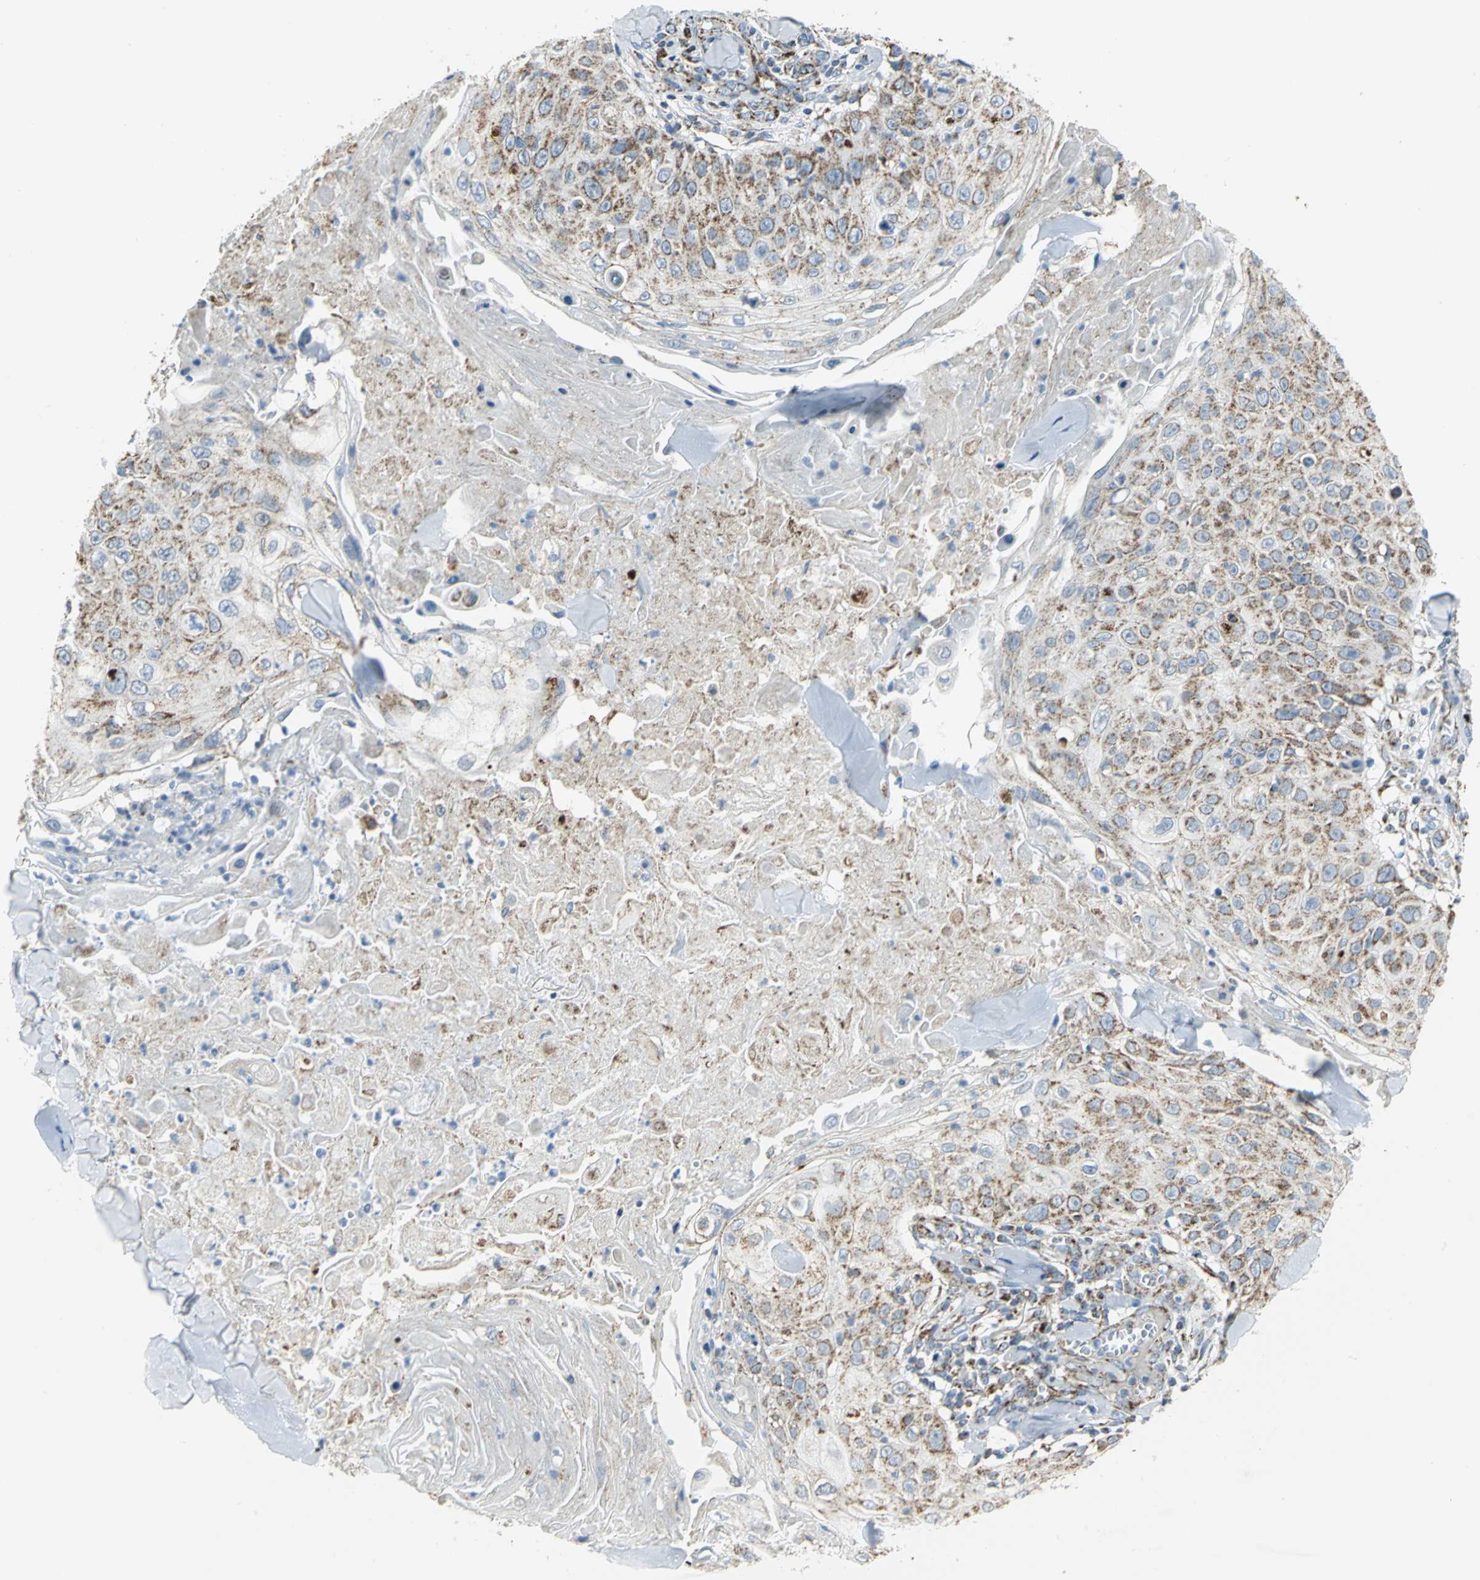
{"staining": {"intensity": "moderate", "quantity": "25%-75%", "location": "cytoplasmic/membranous"}, "tissue": "skin cancer", "cell_type": "Tumor cells", "image_type": "cancer", "snomed": [{"axis": "morphology", "description": "Squamous cell carcinoma, NOS"}, {"axis": "topography", "description": "Skin"}], "caption": "A brown stain highlights moderate cytoplasmic/membranous staining of a protein in human skin cancer (squamous cell carcinoma) tumor cells.", "gene": "NTRK1", "patient": {"sex": "male", "age": 86}}